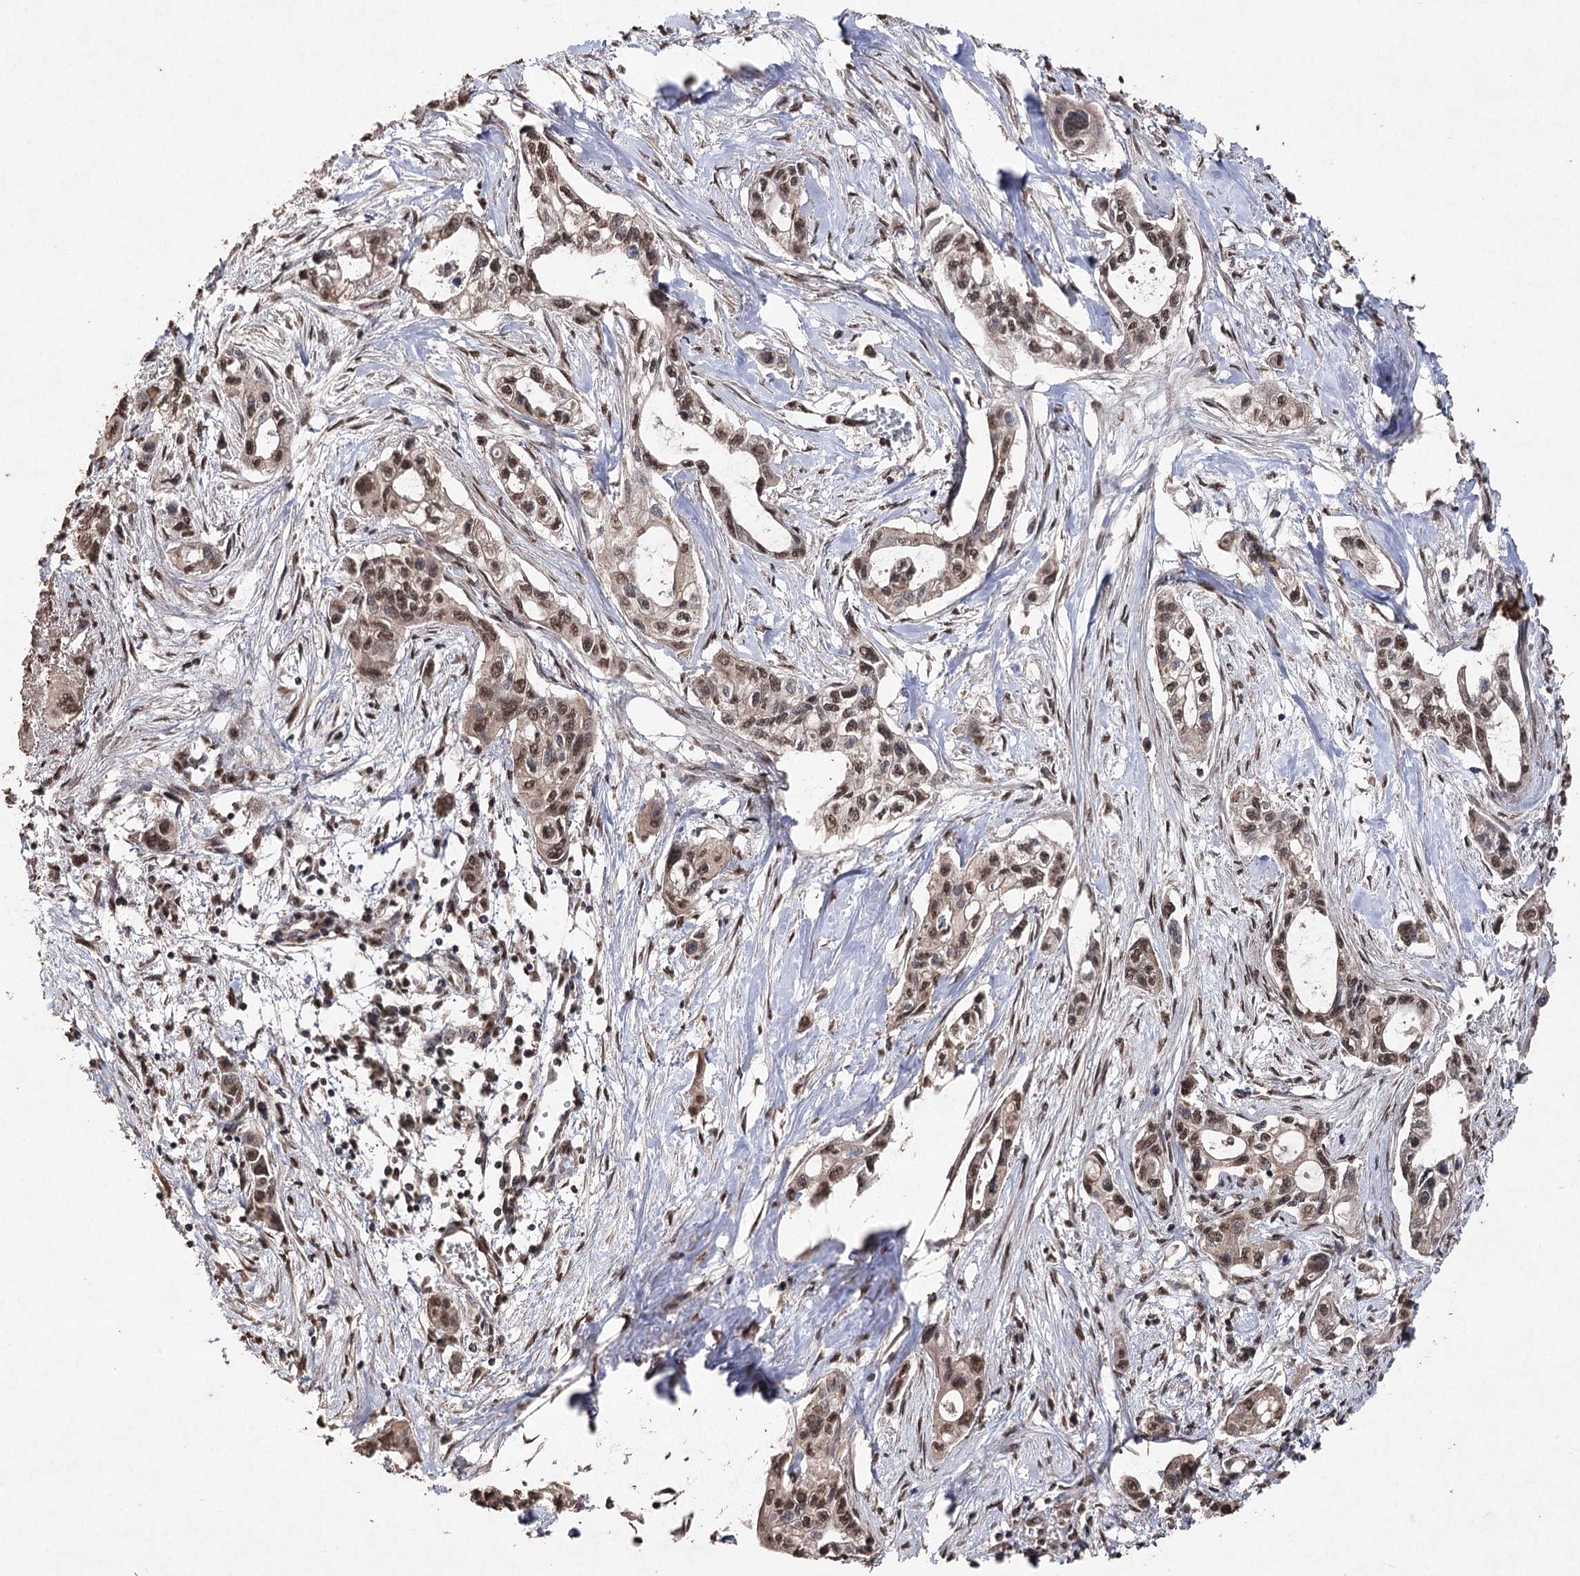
{"staining": {"intensity": "moderate", "quantity": ">75%", "location": "nuclear"}, "tissue": "pancreatic cancer", "cell_type": "Tumor cells", "image_type": "cancer", "snomed": [{"axis": "morphology", "description": "Adenocarcinoma, NOS"}, {"axis": "topography", "description": "Pancreas"}], "caption": "Moderate nuclear expression is identified in about >75% of tumor cells in pancreatic cancer (adenocarcinoma). The protein is stained brown, and the nuclei are stained in blue (DAB (3,3'-diaminobenzidine) IHC with brightfield microscopy, high magnification).", "gene": "ATG14", "patient": {"sex": "male", "age": 75}}